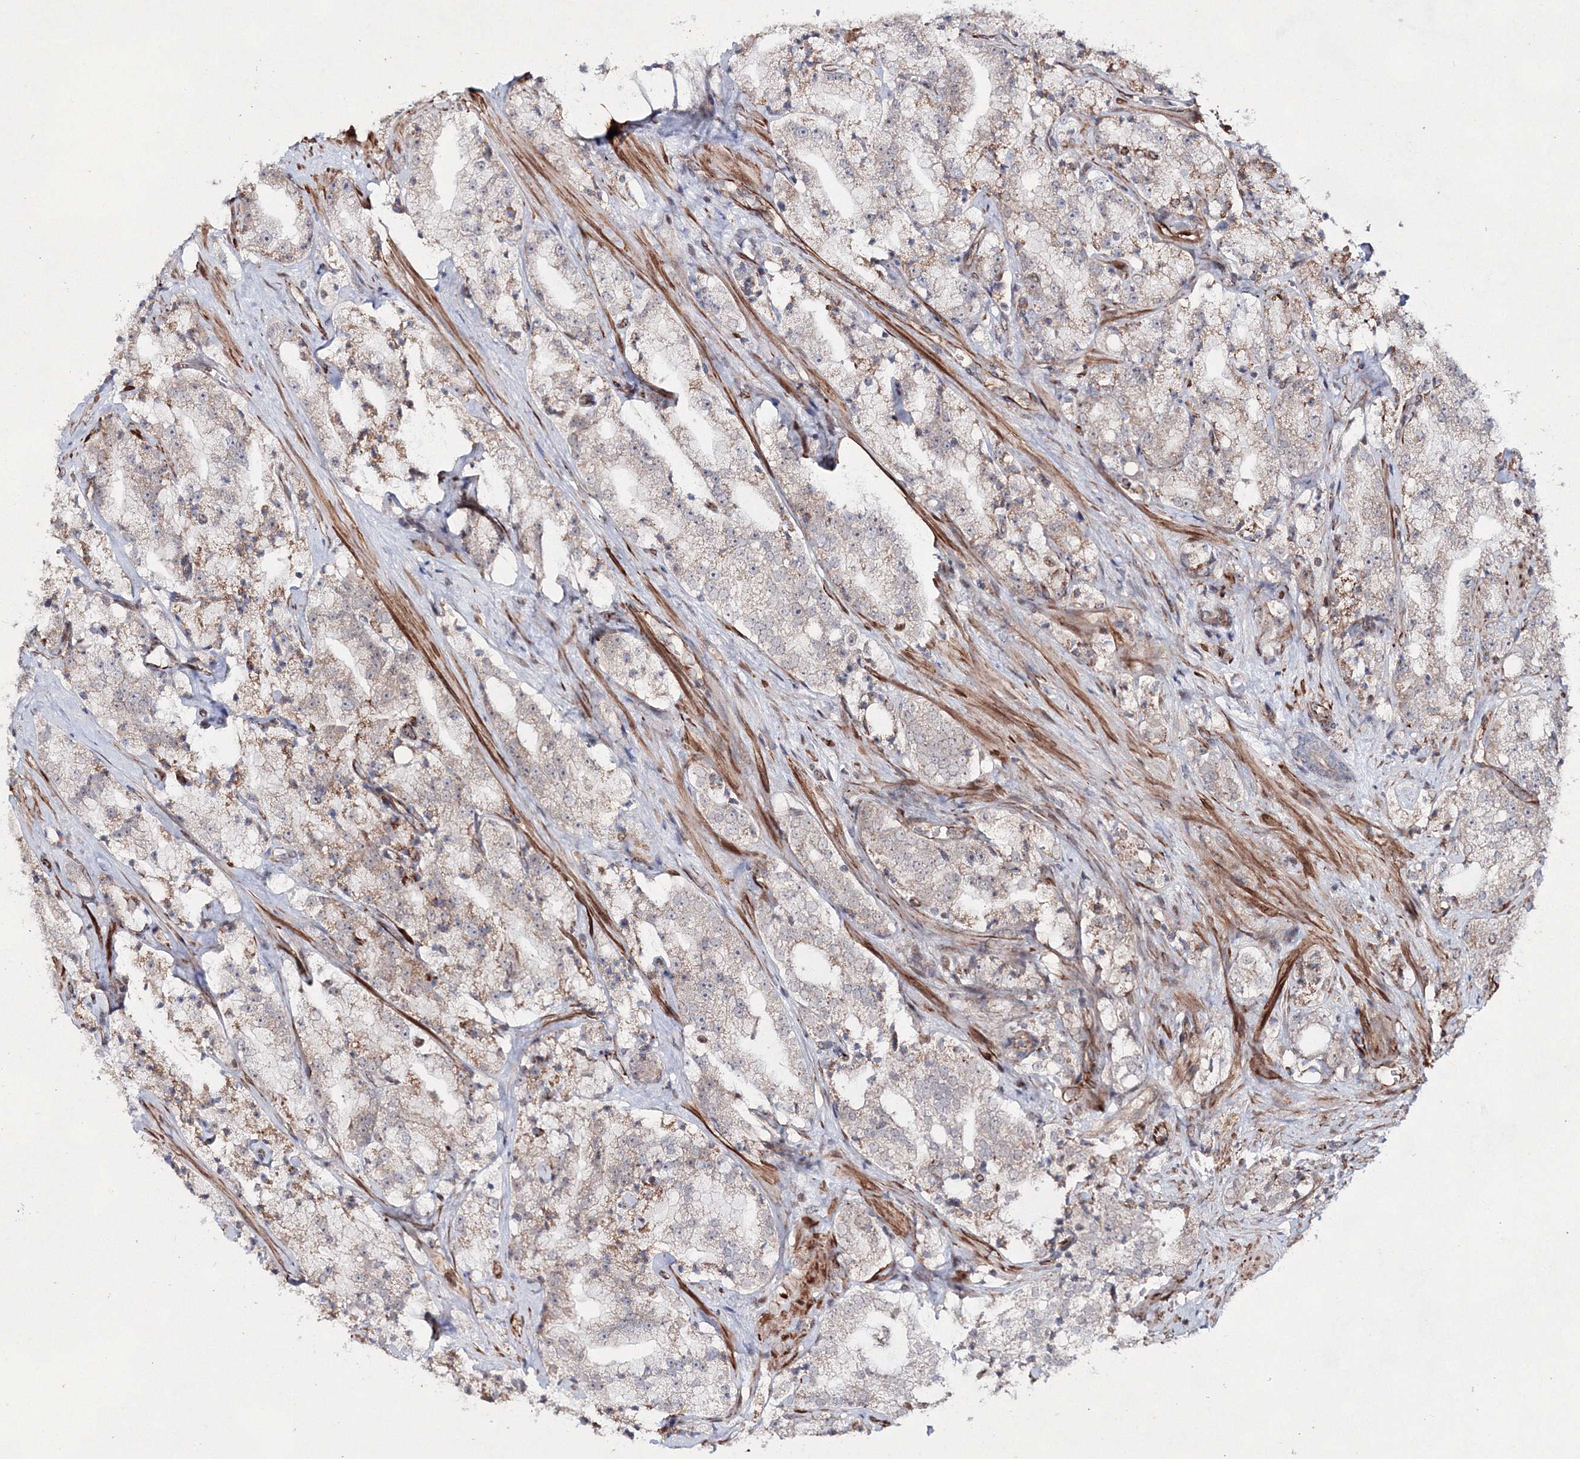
{"staining": {"intensity": "weak", "quantity": "<25%", "location": "cytoplasmic/membranous"}, "tissue": "prostate cancer", "cell_type": "Tumor cells", "image_type": "cancer", "snomed": [{"axis": "morphology", "description": "Adenocarcinoma, High grade"}, {"axis": "topography", "description": "Prostate"}], "caption": "This is an immunohistochemistry (IHC) micrograph of human adenocarcinoma (high-grade) (prostate). There is no positivity in tumor cells.", "gene": "SNIP1", "patient": {"sex": "male", "age": 64}}